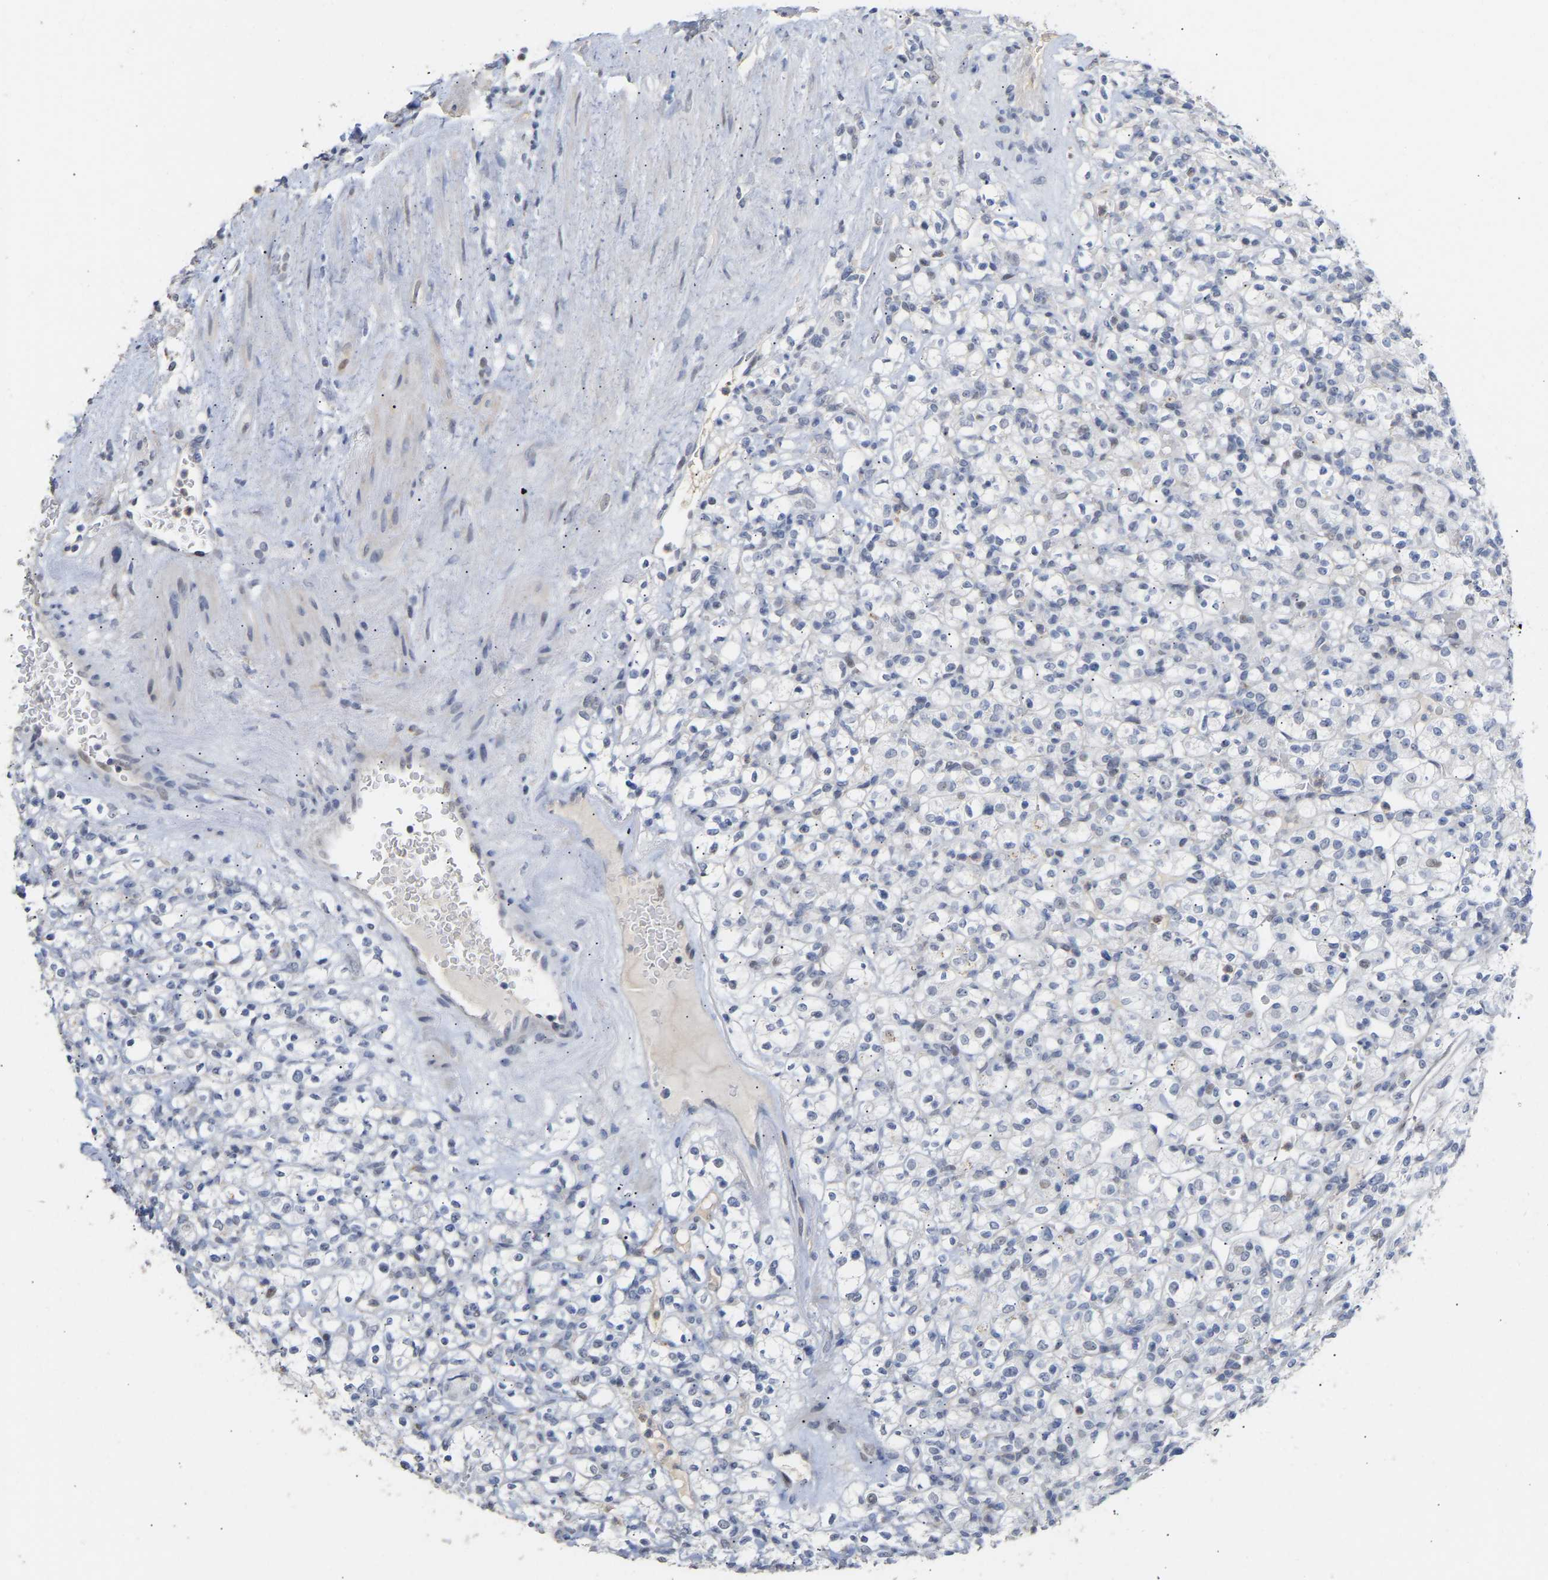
{"staining": {"intensity": "negative", "quantity": "none", "location": "none"}, "tissue": "renal cancer", "cell_type": "Tumor cells", "image_type": "cancer", "snomed": [{"axis": "morphology", "description": "Normal tissue, NOS"}, {"axis": "morphology", "description": "Adenocarcinoma, NOS"}, {"axis": "topography", "description": "Kidney"}], "caption": "There is no significant expression in tumor cells of renal adenocarcinoma. Nuclei are stained in blue.", "gene": "AMPH", "patient": {"sex": "female", "age": 72}}